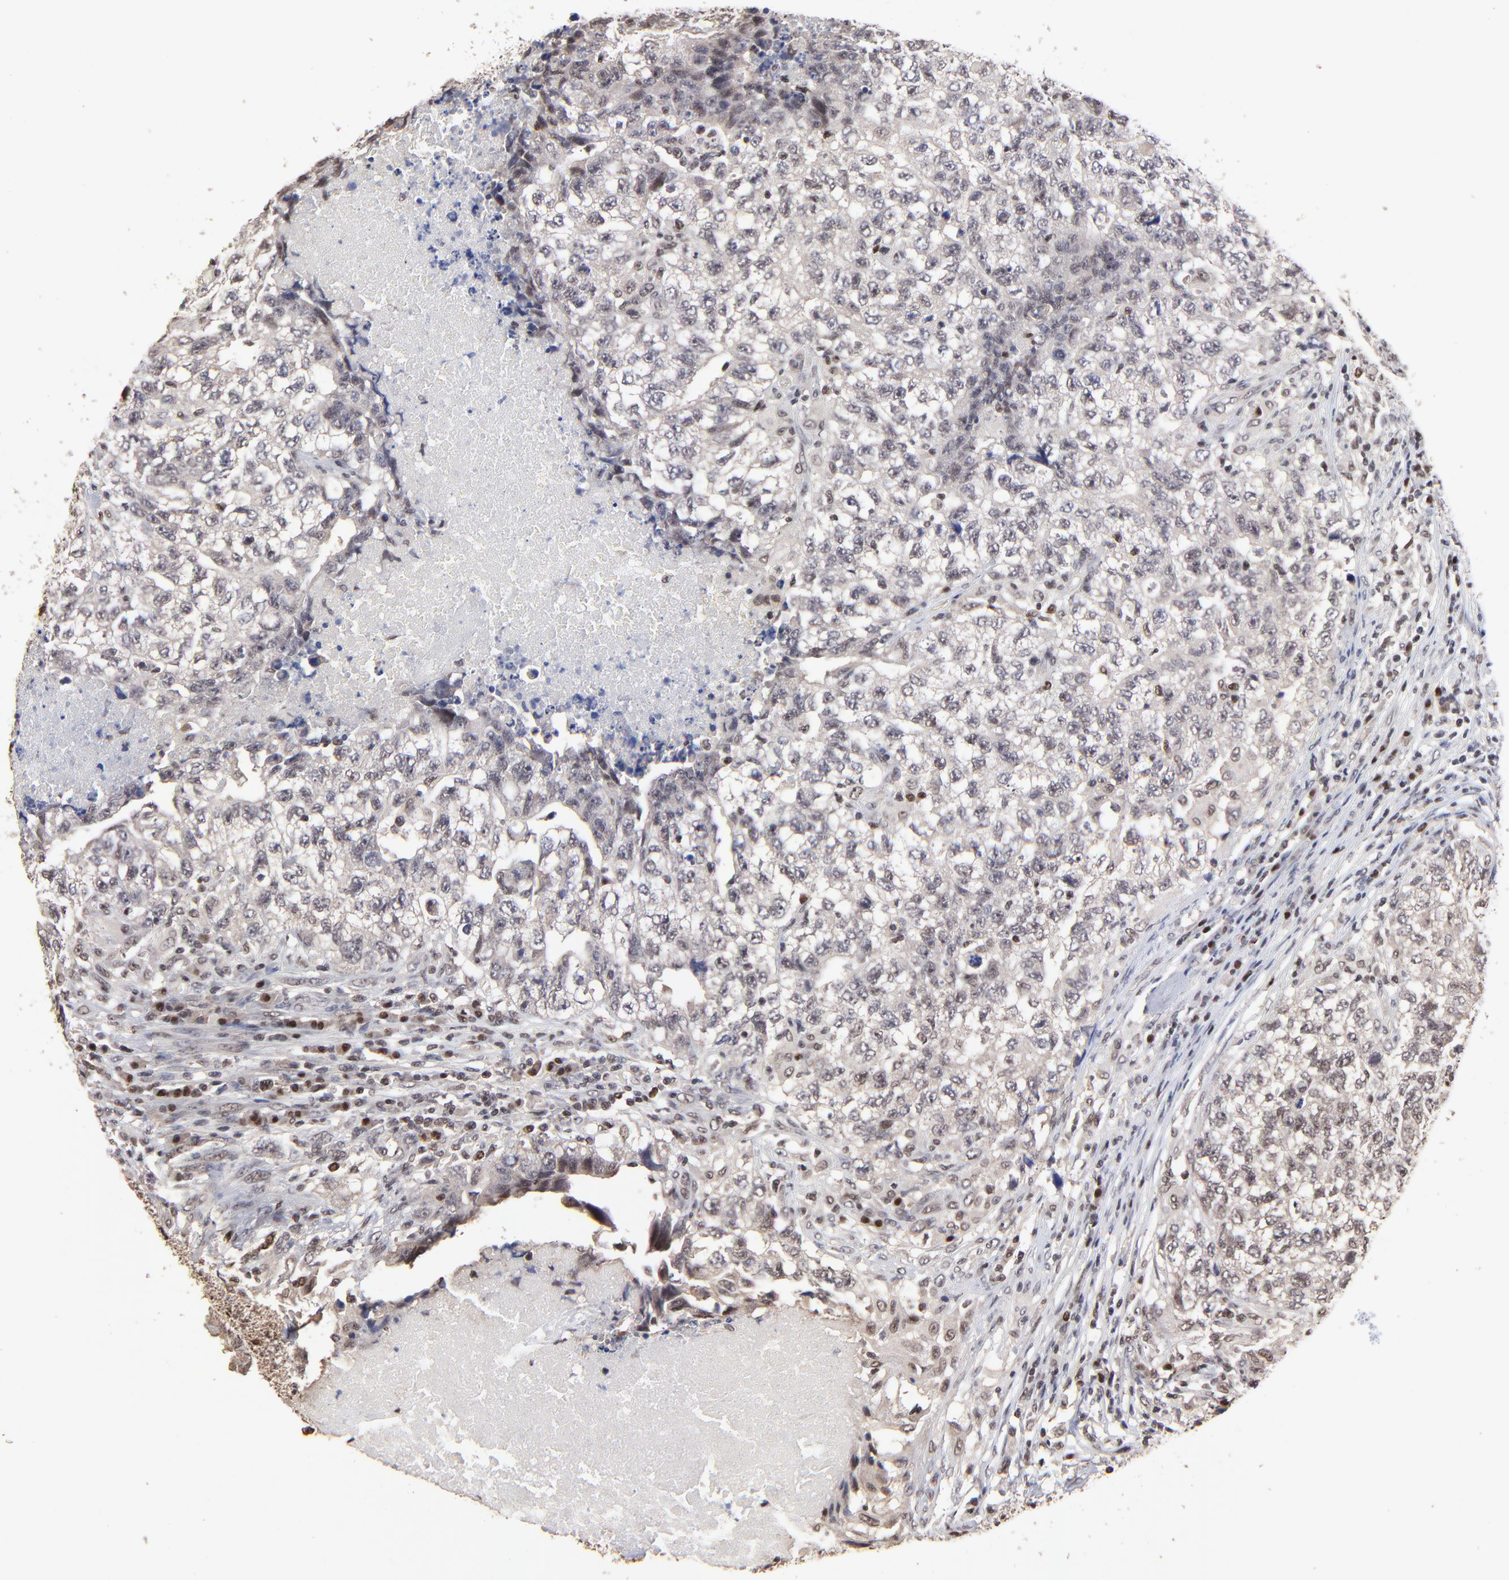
{"staining": {"intensity": "weak", "quantity": "25%-75%", "location": "cytoplasmic/membranous,nuclear"}, "tissue": "testis cancer", "cell_type": "Tumor cells", "image_type": "cancer", "snomed": [{"axis": "morphology", "description": "Carcinoma, Embryonal, NOS"}, {"axis": "topography", "description": "Testis"}], "caption": "Tumor cells demonstrate low levels of weak cytoplasmic/membranous and nuclear expression in about 25%-75% of cells in testis cancer (embryonal carcinoma).", "gene": "DSN1", "patient": {"sex": "male", "age": 21}}